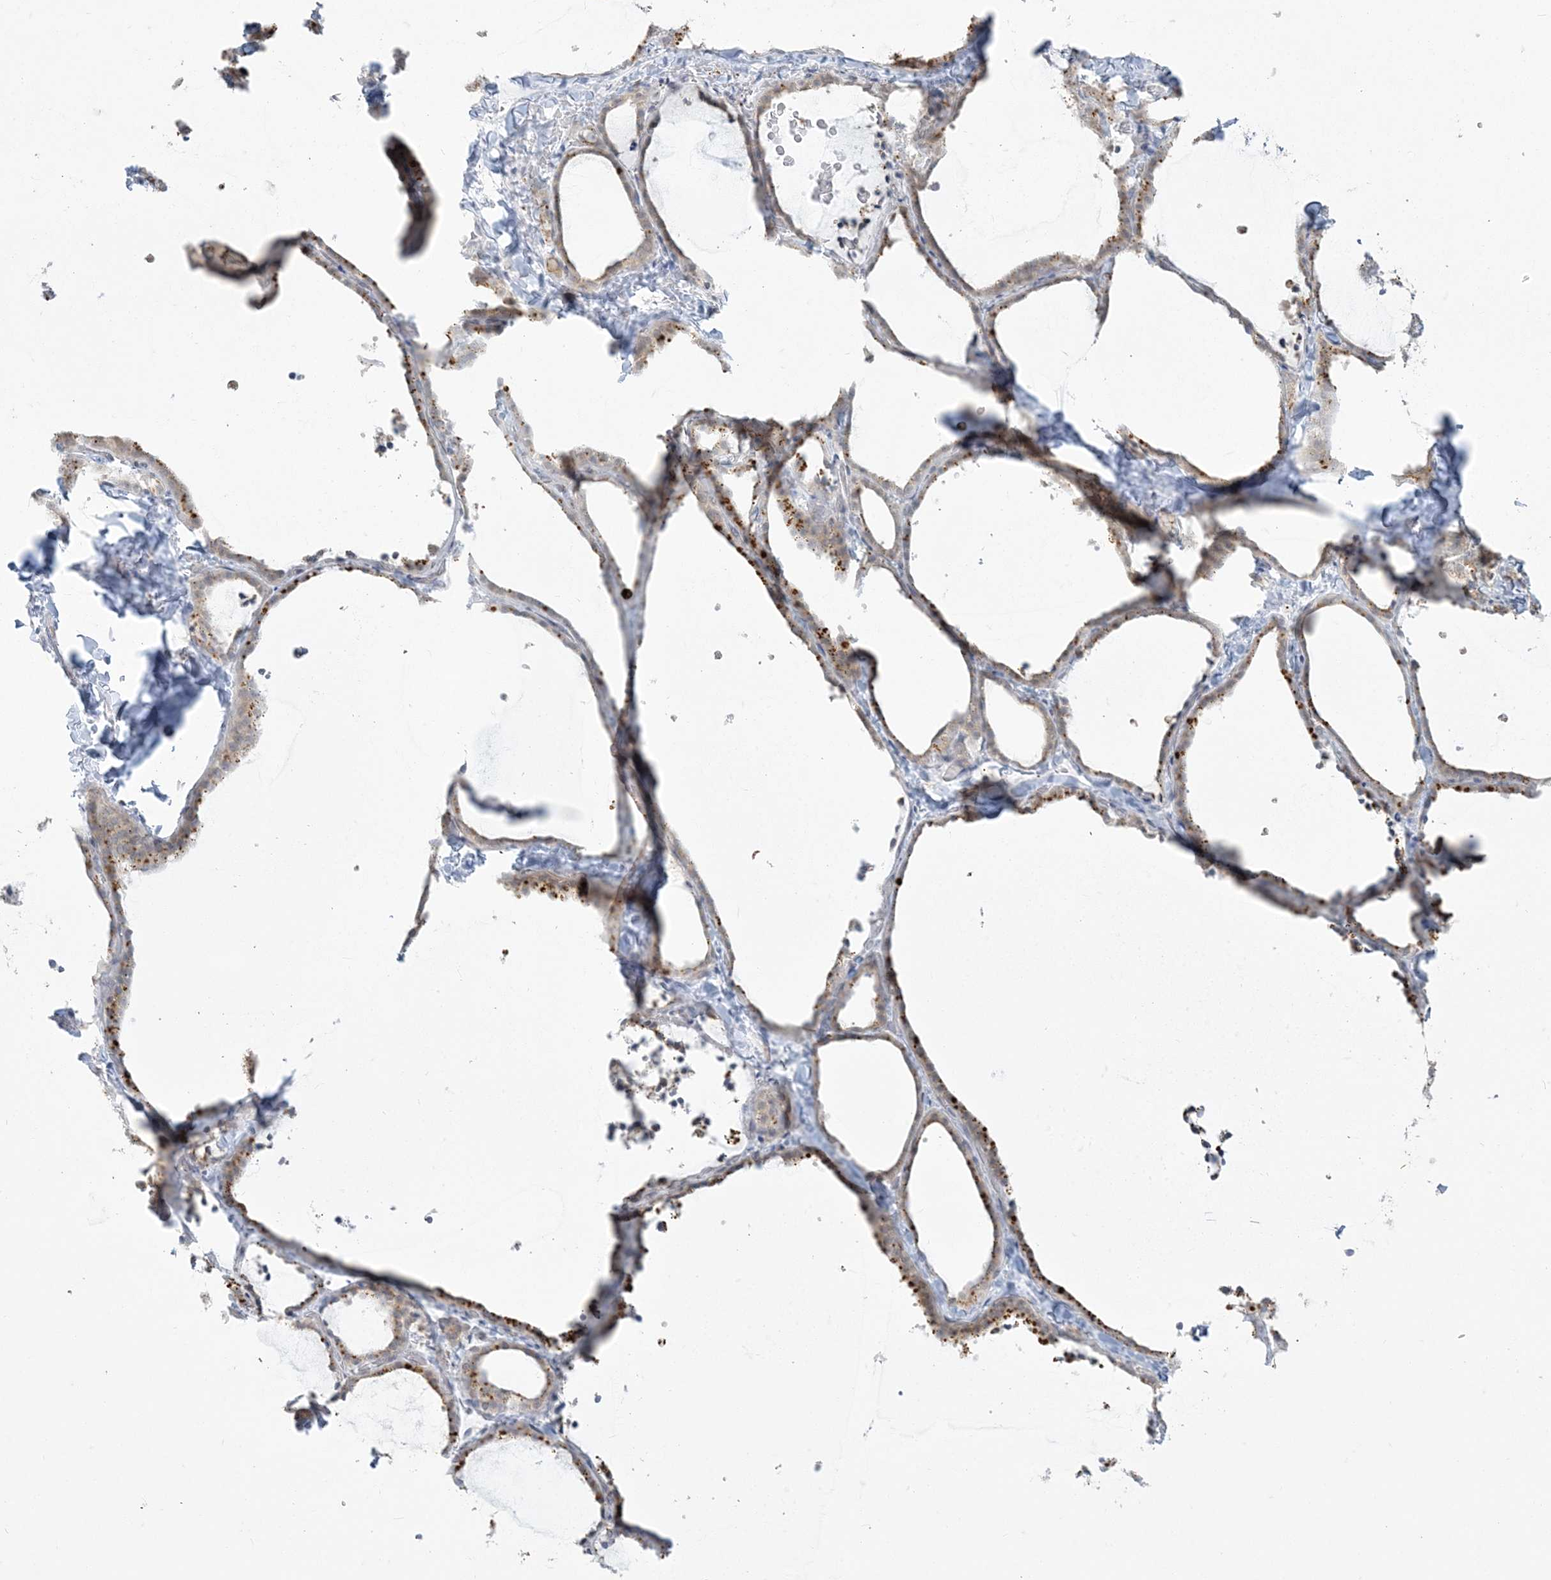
{"staining": {"intensity": "moderate", "quantity": "25%-75%", "location": "cytoplasmic/membranous"}, "tissue": "thyroid gland", "cell_type": "Glandular cells", "image_type": "normal", "snomed": [{"axis": "morphology", "description": "Normal tissue, NOS"}, {"axis": "topography", "description": "Thyroid gland"}], "caption": "Immunohistochemical staining of benign human thyroid gland displays medium levels of moderate cytoplasmic/membranous staining in approximately 25%-75% of glandular cells.", "gene": "ZC3H6", "patient": {"sex": "female", "age": 22}}